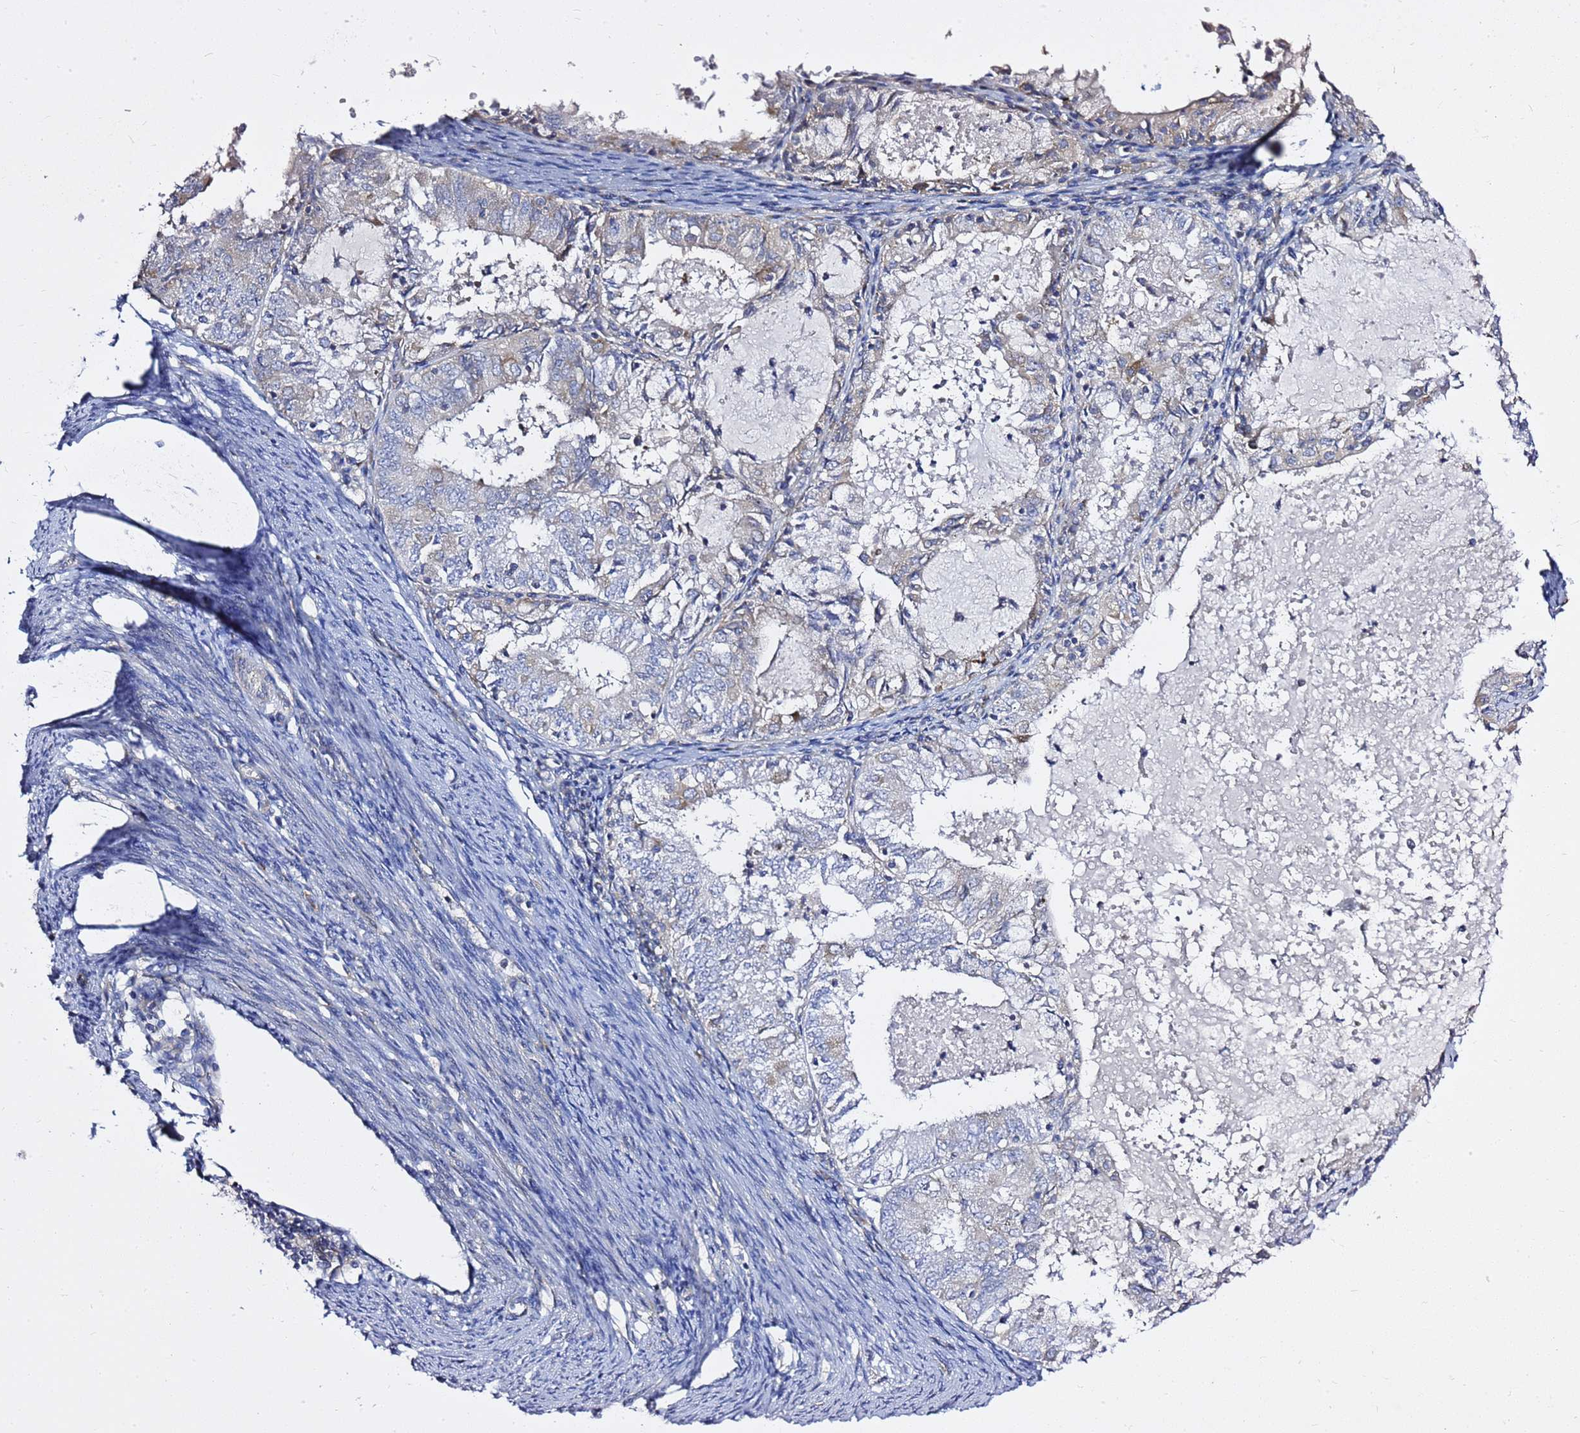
{"staining": {"intensity": "negative", "quantity": "none", "location": "none"}, "tissue": "endometrial cancer", "cell_type": "Tumor cells", "image_type": "cancer", "snomed": [{"axis": "morphology", "description": "Adenocarcinoma, NOS"}, {"axis": "topography", "description": "Endometrium"}], "caption": "IHC of human adenocarcinoma (endometrial) demonstrates no staining in tumor cells.", "gene": "MON1B", "patient": {"sex": "female", "age": 57}}